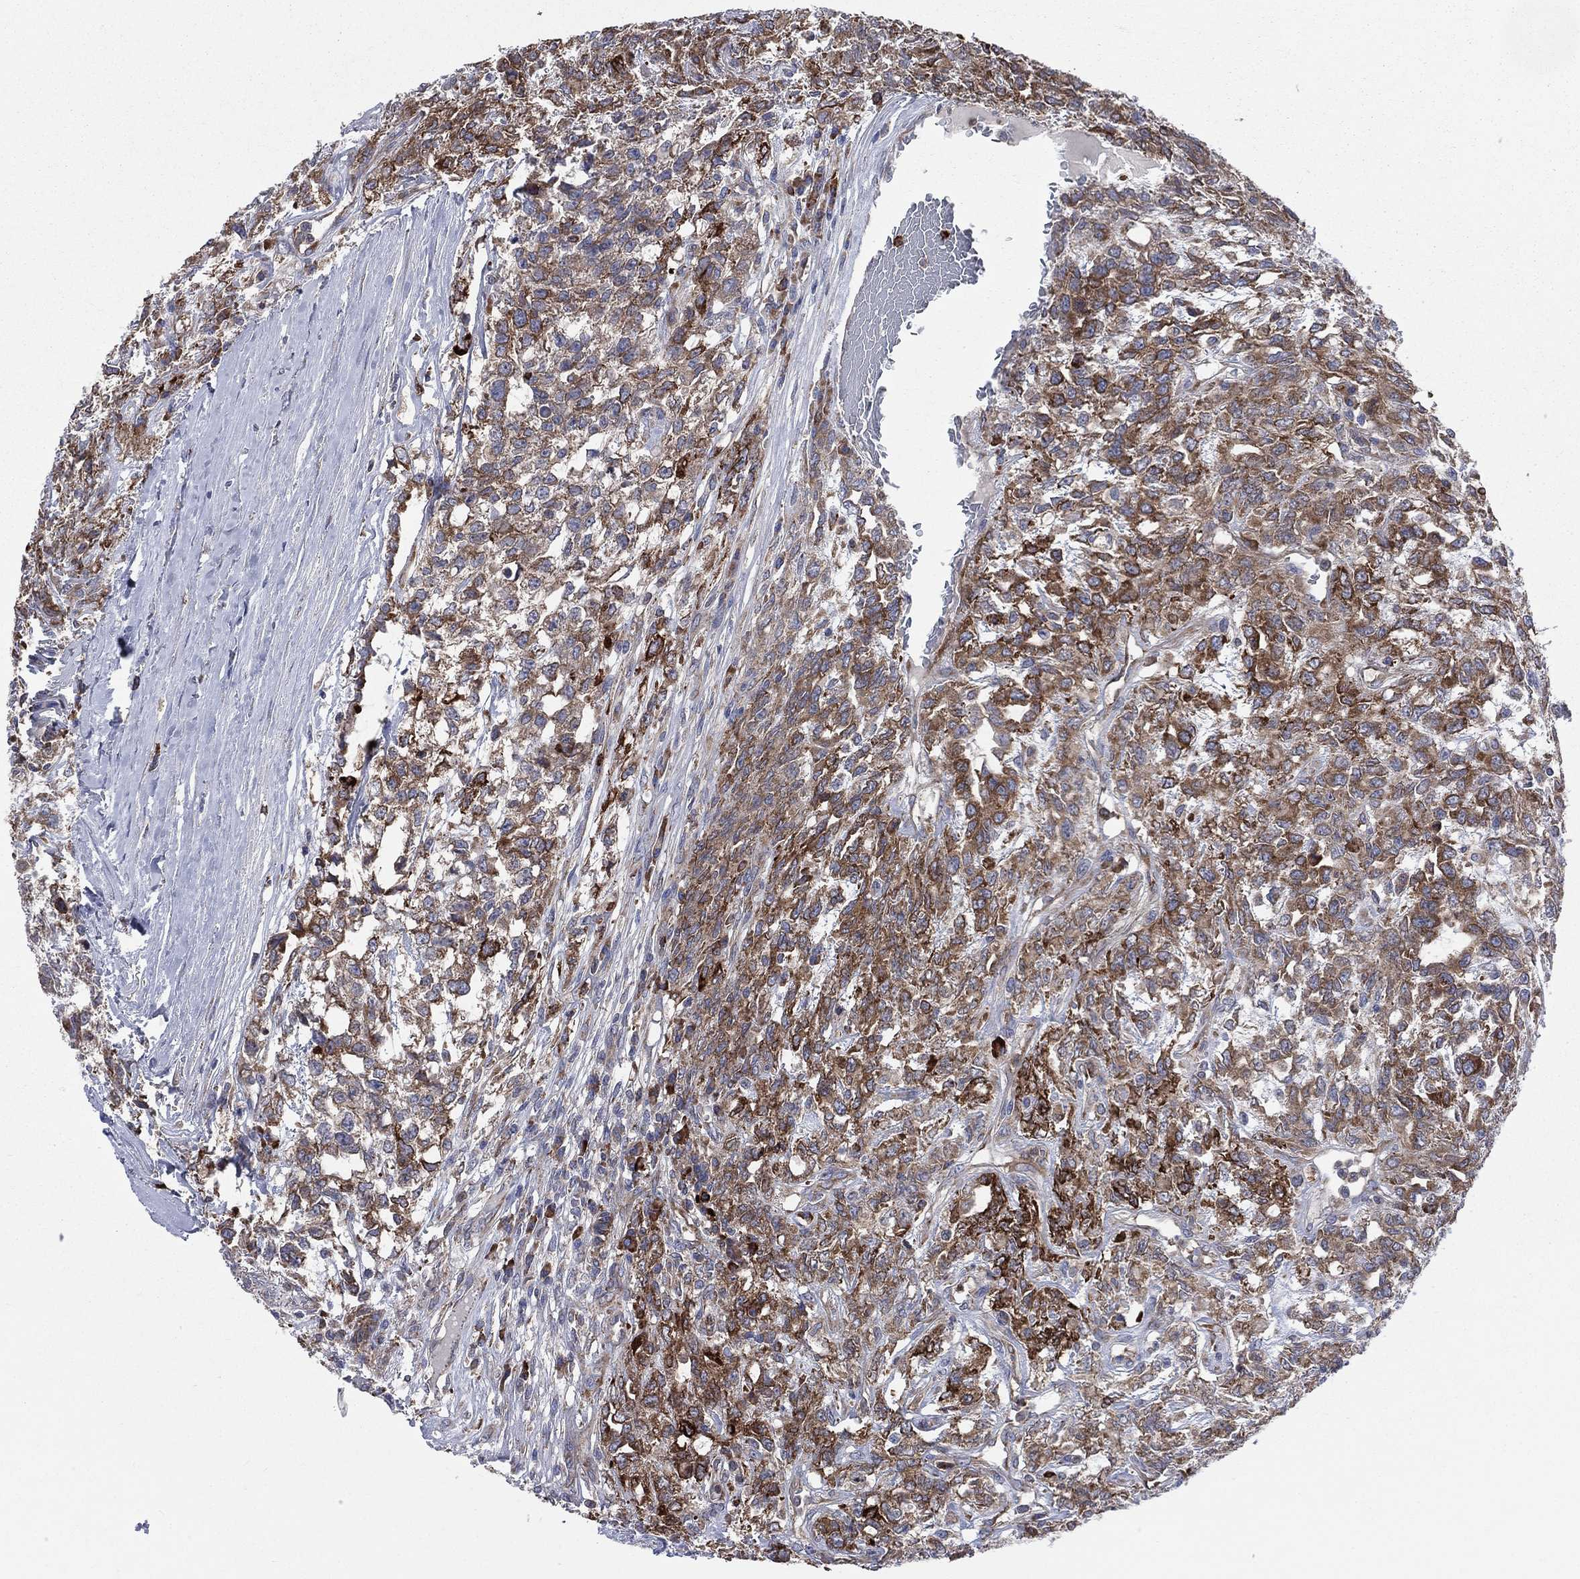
{"staining": {"intensity": "strong", "quantity": ">75%", "location": "cytoplasmic/membranous"}, "tissue": "testis cancer", "cell_type": "Tumor cells", "image_type": "cancer", "snomed": [{"axis": "morphology", "description": "Seminoma, NOS"}, {"axis": "topography", "description": "Testis"}], "caption": "The image exhibits staining of testis cancer (seminoma), revealing strong cytoplasmic/membranous protein staining (brown color) within tumor cells.", "gene": "CCDC159", "patient": {"sex": "male", "age": 52}}